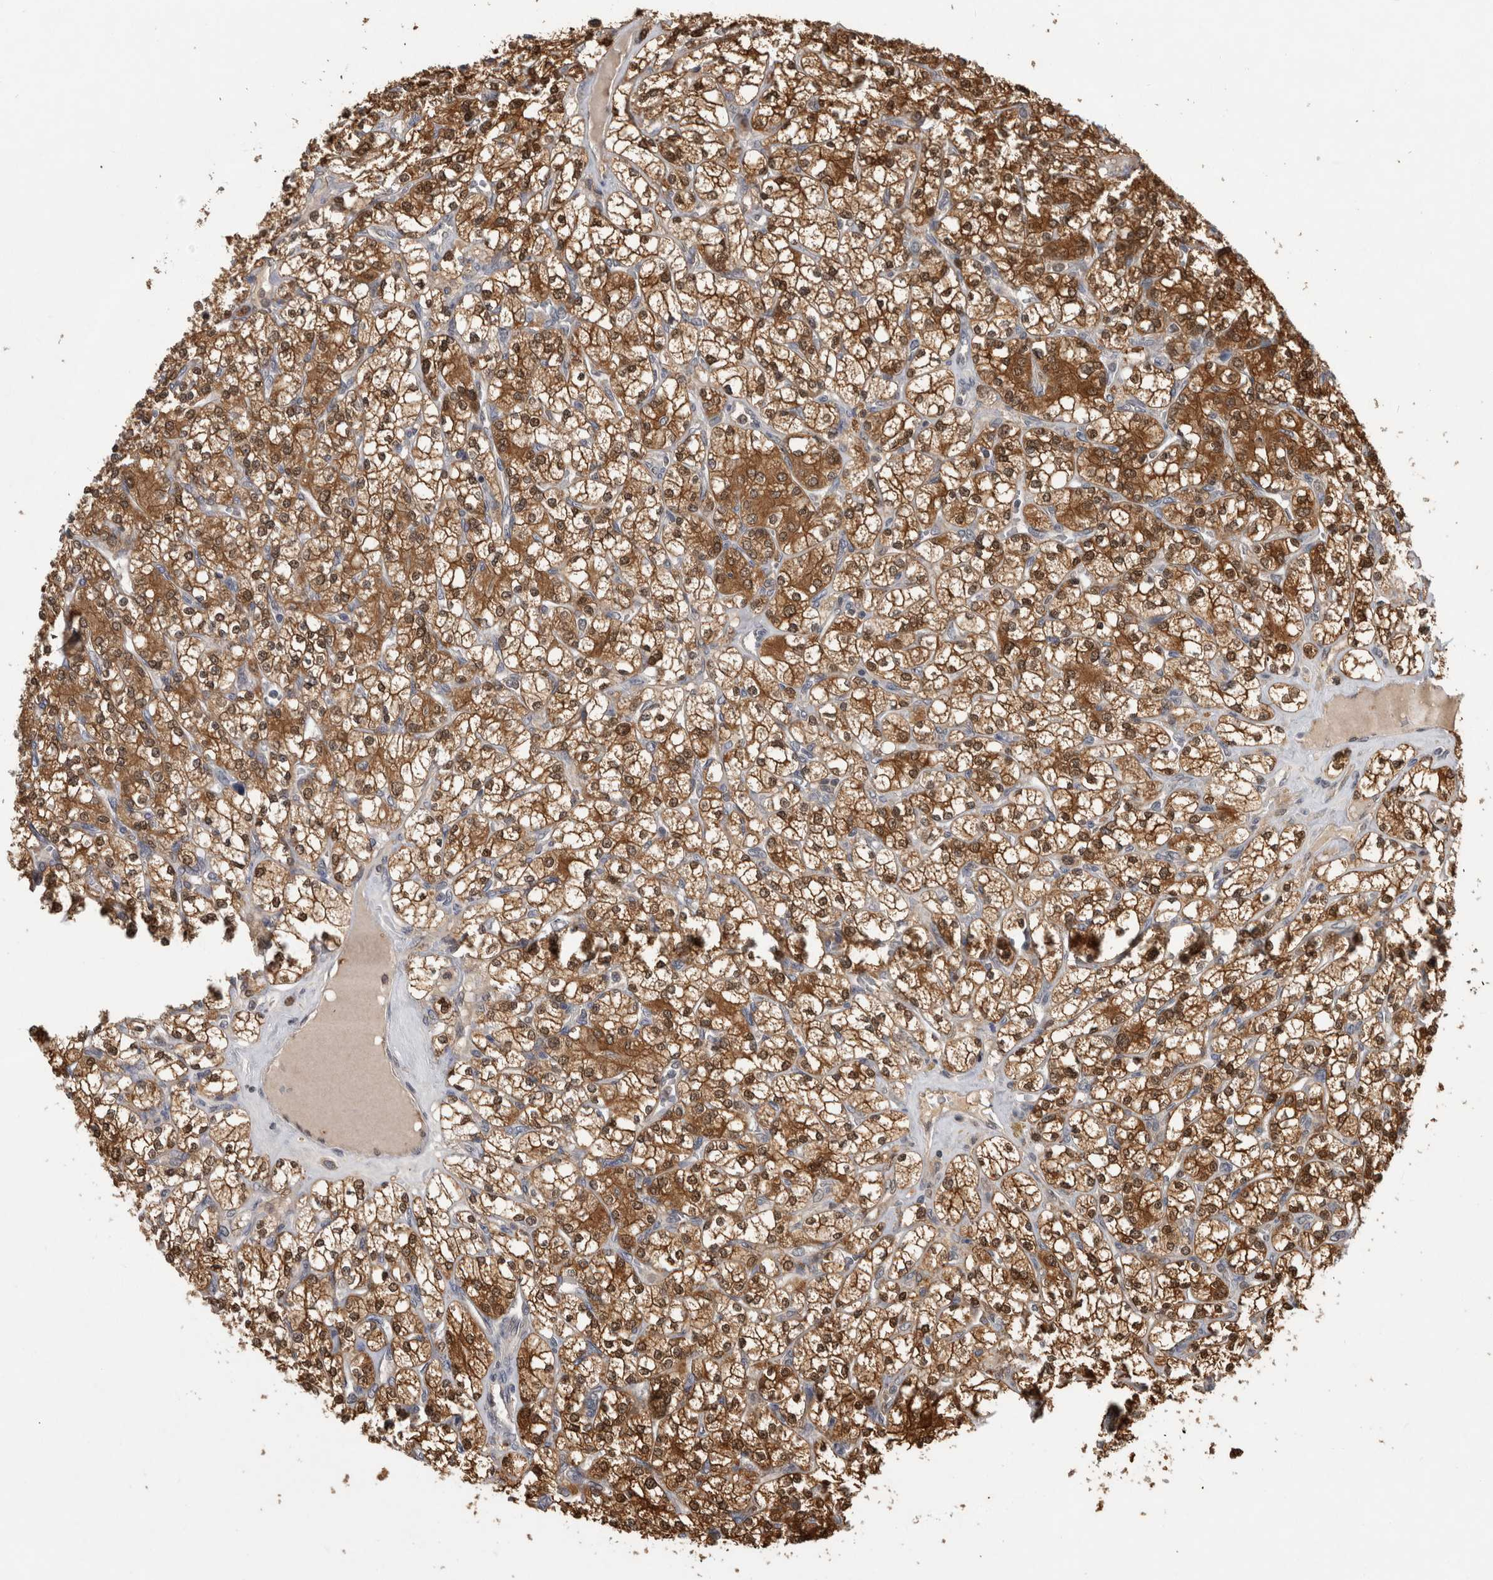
{"staining": {"intensity": "moderate", "quantity": ">75%", "location": "cytoplasmic/membranous,nuclear"}, "tissue": "renal cancer", "cell_type": "Tumor cells", "image_type": "cancer", "snomed": [{"axis": "morphology", "description": "Adenocarcinoma, NOS"}, {"axis": "topography", "description": "Kidney"}], "caption": "A micrograph of human adenocarcinoma (renal) stained for a protein demonstrates moderate cytoplasmic/membranous and nuclear brown staining in tumor cells.", "gene": "ASTN2", "patient": {"sex": "male", "age": 77}}